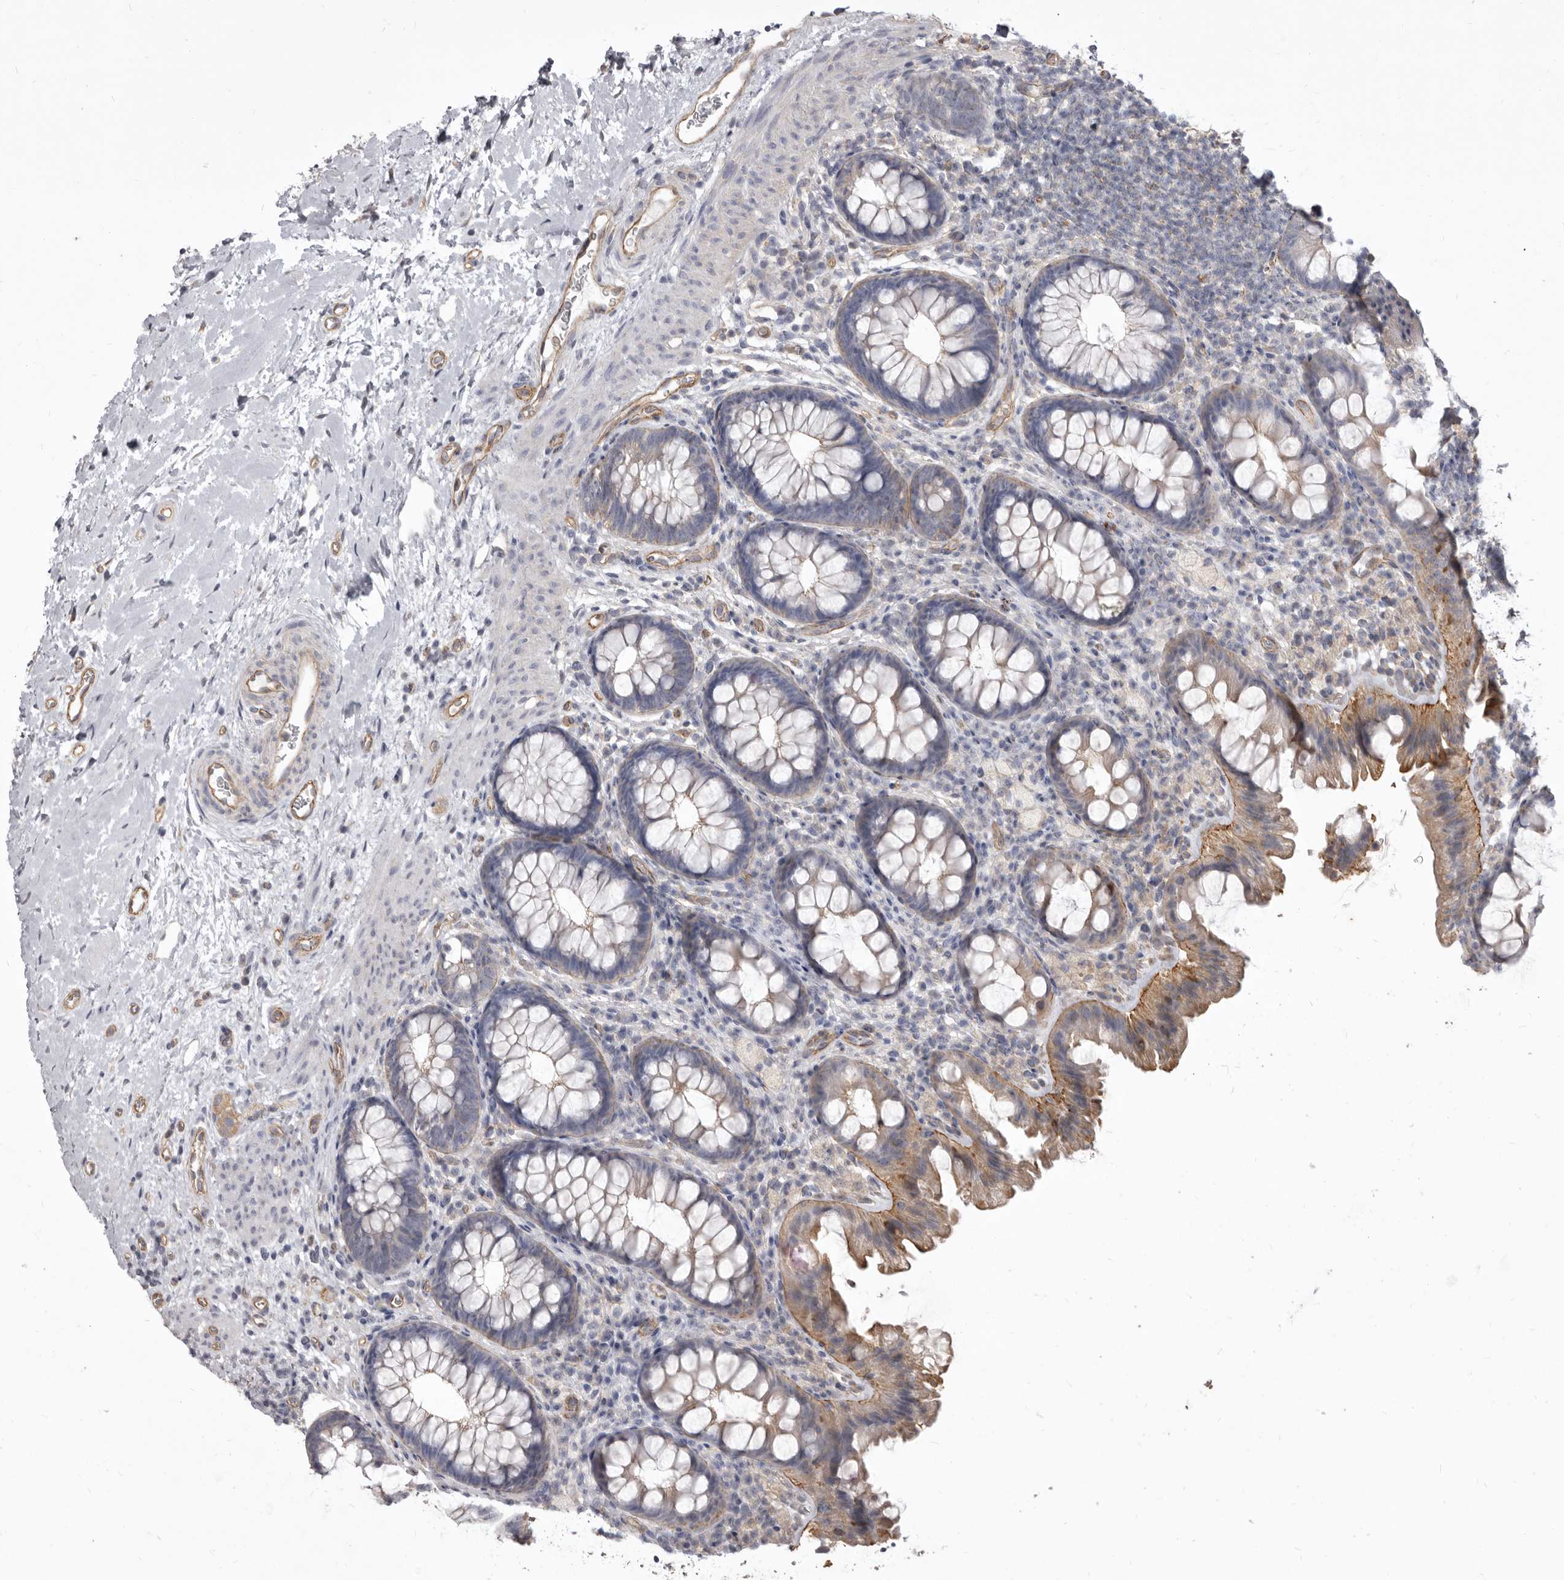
{"staining": {"intensity": "moderate", "quantity": ">75%", "location": "cytoplasmic/membranous"}, "tissue": "colon", "cell_type": "Endothelial cells", "image_type": "normal", "snomed": [{"axis": "morphology", "description": "Normal tissue, NOS"}, {"axis": "topography", "description": "Colon"}], "caption": "Colon stained with immunohistochemistry (IHC) displays moderate cytoplasmic/membranous positivity in about >75% of endothelial cells.", "gene": "P2RX6", "patient": {"sex": "female", "age": 62}}